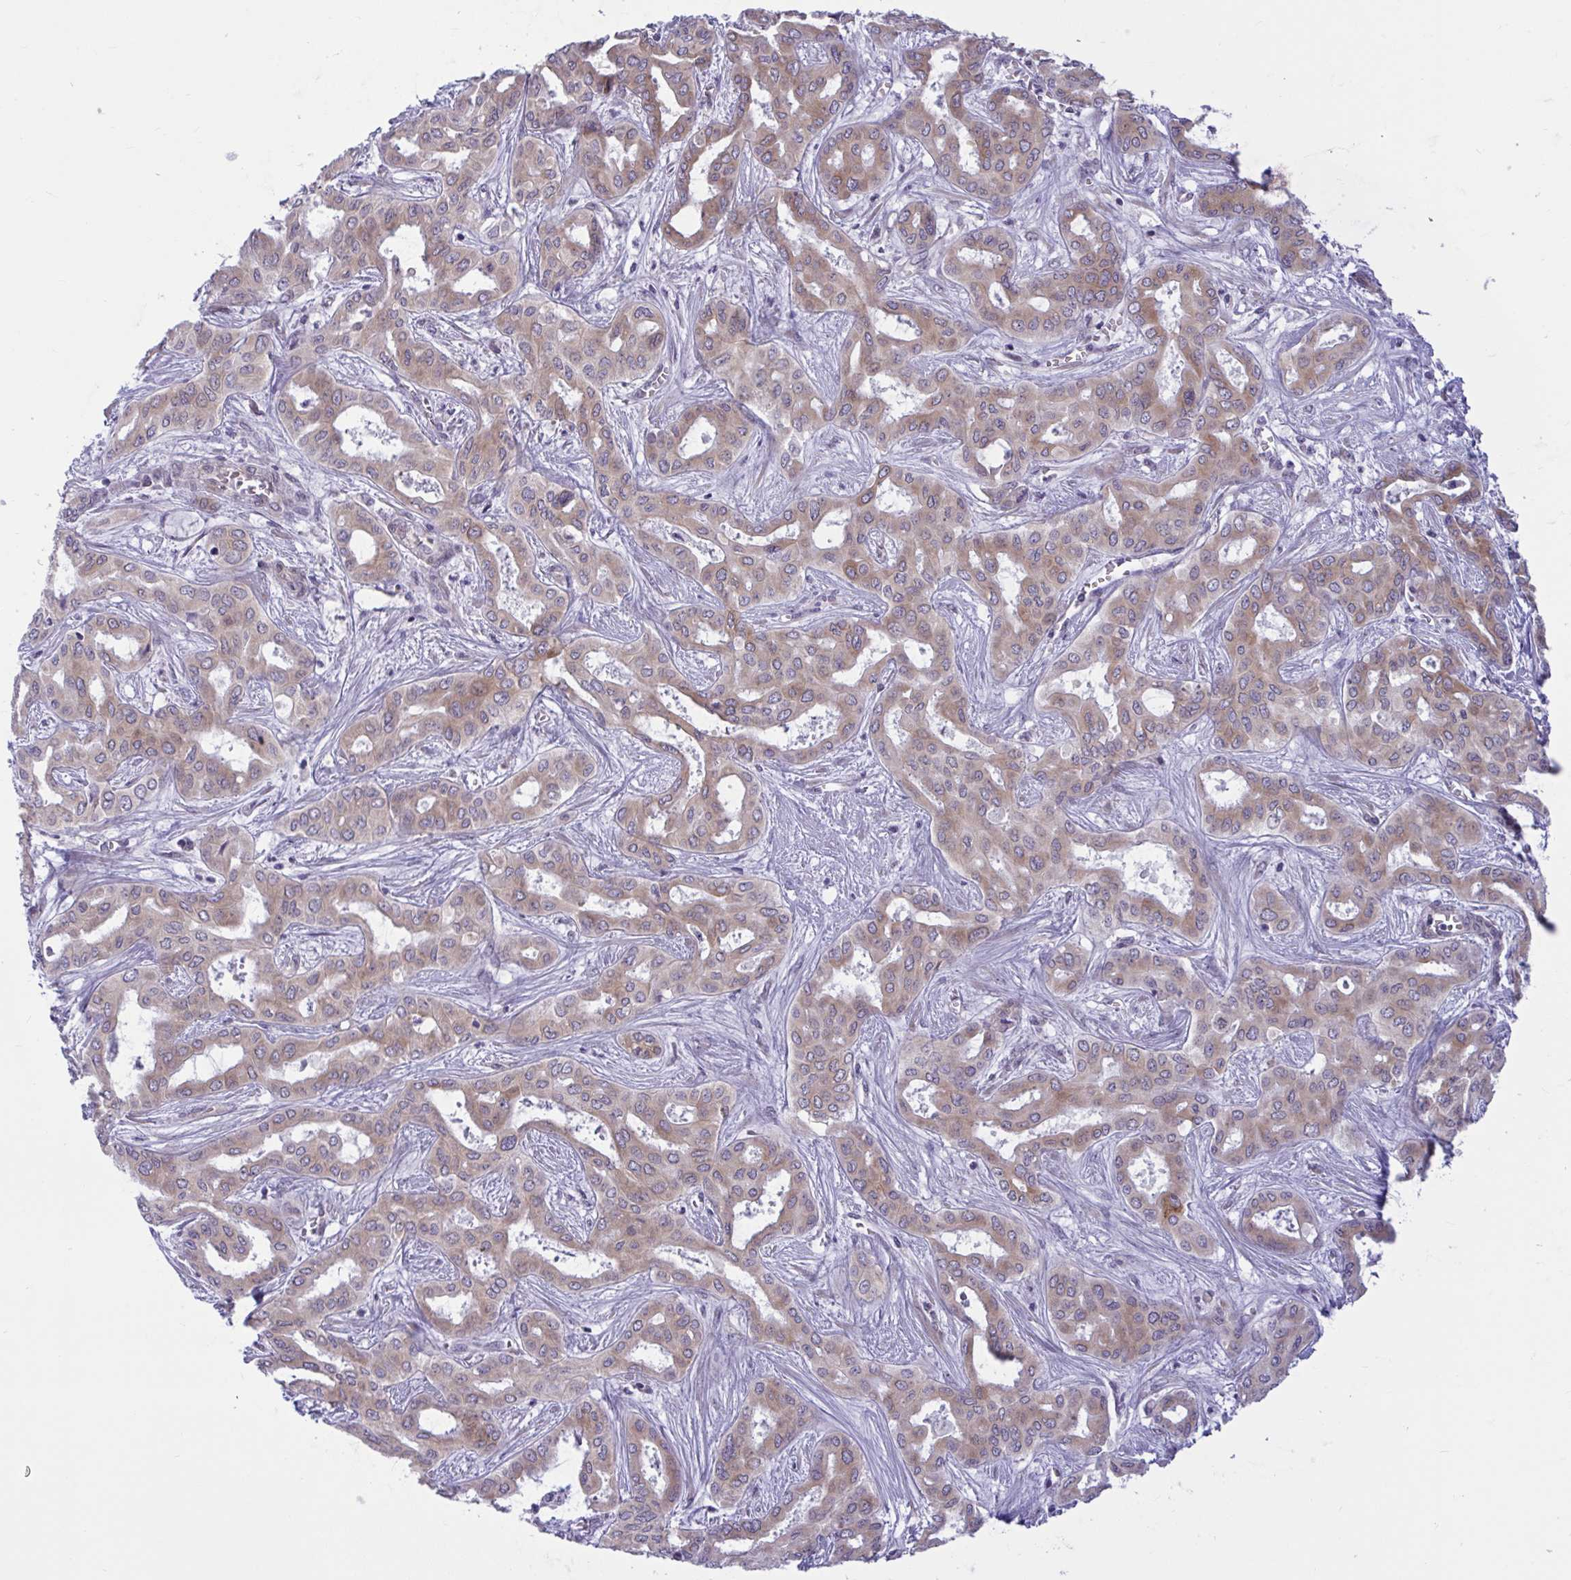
{"staining": {"intensity": "moderate", "quantity": ">75%", "location": "cytoplasmic/membranous"}, "tissue": "liver cancer", "cell_type": "Tumor cells", "image_type": "cancer", "snomed": [{"axis": "morphology", "description": "Cholangiocarcinoma"}, {"axis": "topography", "description": "Liver"}], "caption": "Protein expression analysis of human liver cholangiocarcinoma reveals moderate cytoplasmic/membranous staining in about >75% of tumor cells.", "gene": "CAMLG", "patient": {"sex": "female", "age": 64}}